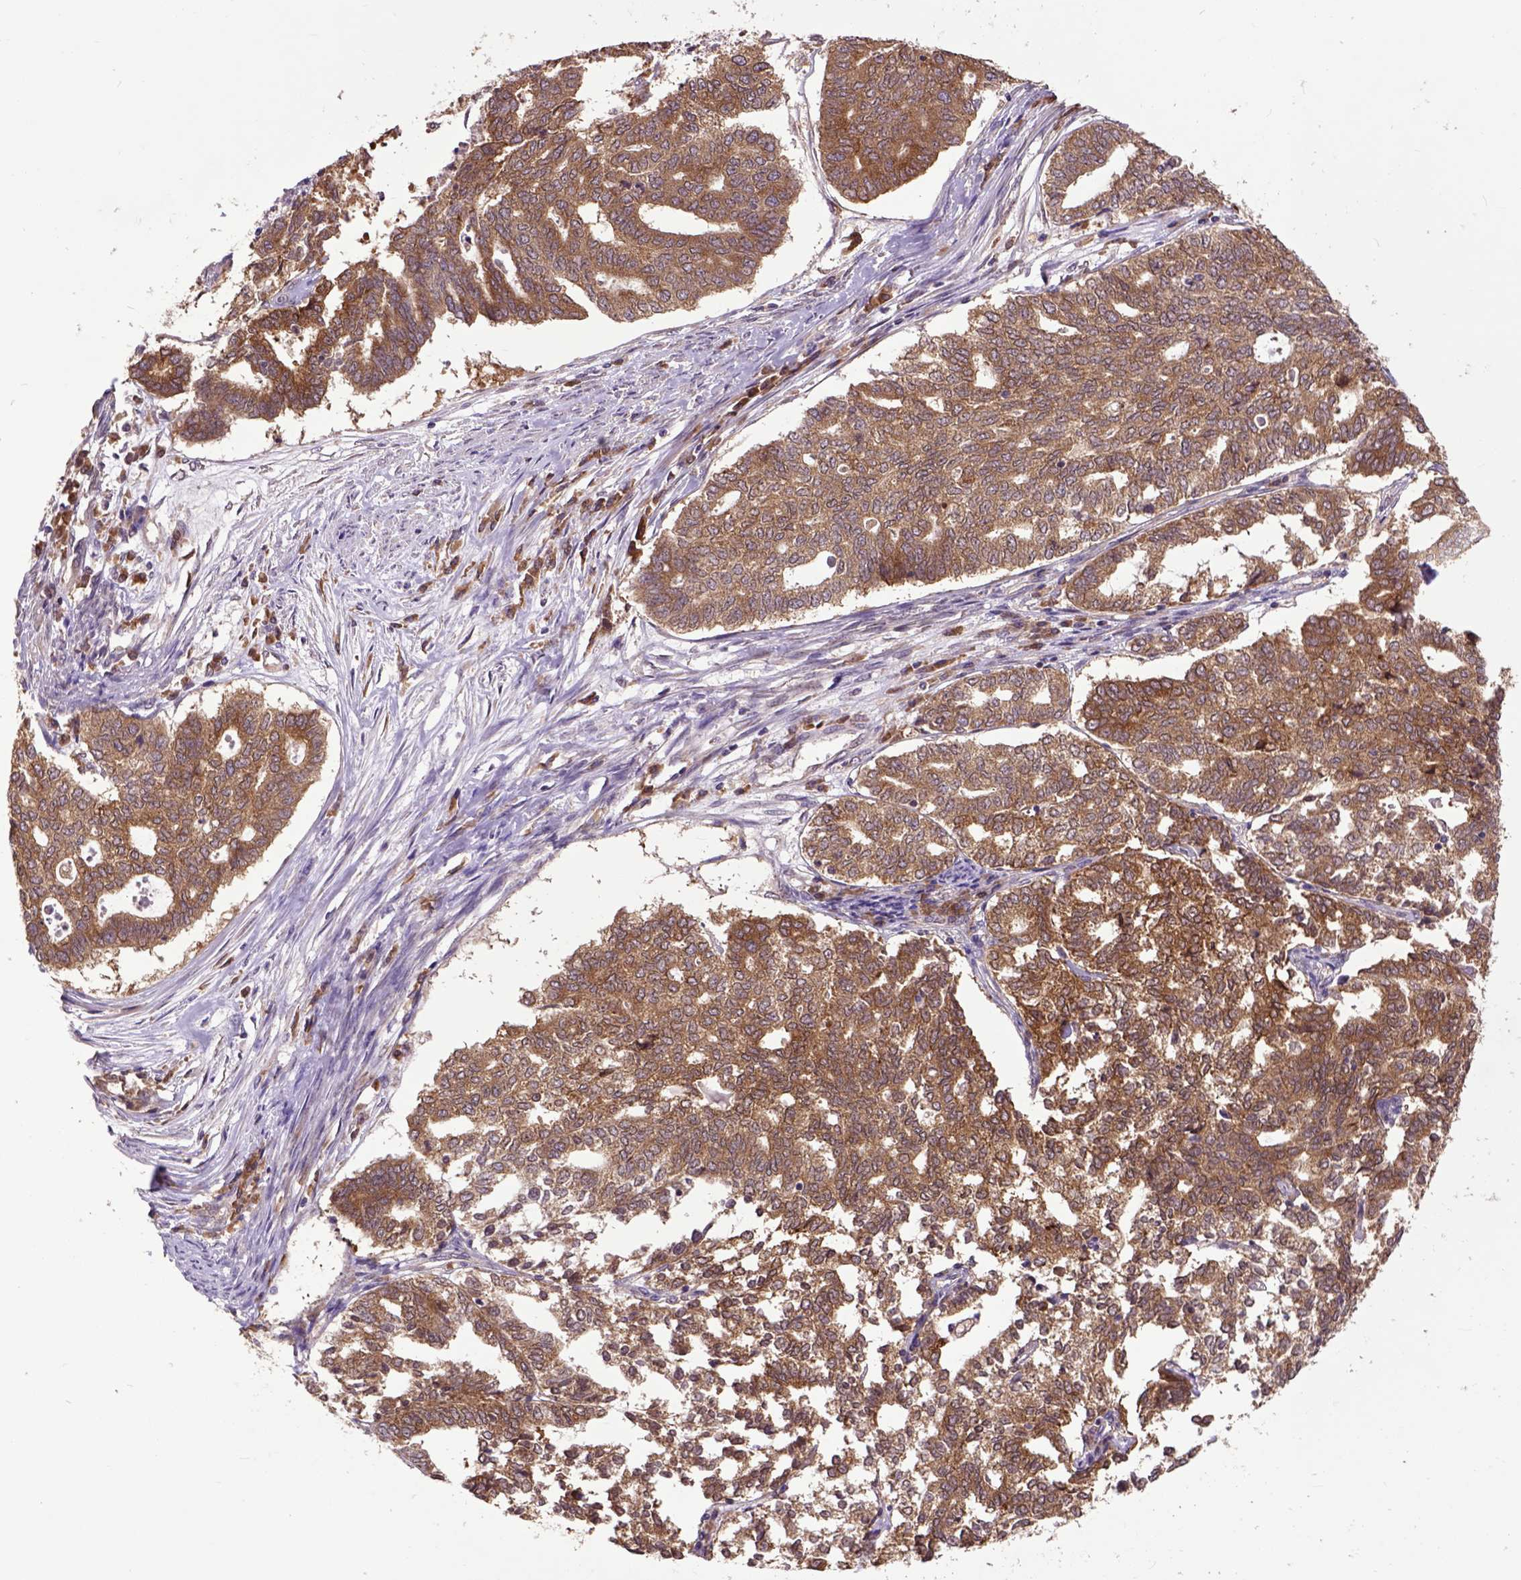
{"staining": {"intensity": "moderate", "quantity": ">75%", "location": "cytoplasmic/membranous"}, "tissue": "endometrial cancer", "cell_type": "Tumor cells", "image_type": "cancer", "snomed": [{"axis": "morphology", "description": "Adenocarcinoma, NOS"}, {"axis": "topography", "description": "Endometrium"}], "caption": "Endometrial cancer stained with a protein marker shows moderate staining in tumor cells.", "gene": "ARL1", "patient": {"sex": "female", "age": 79}}